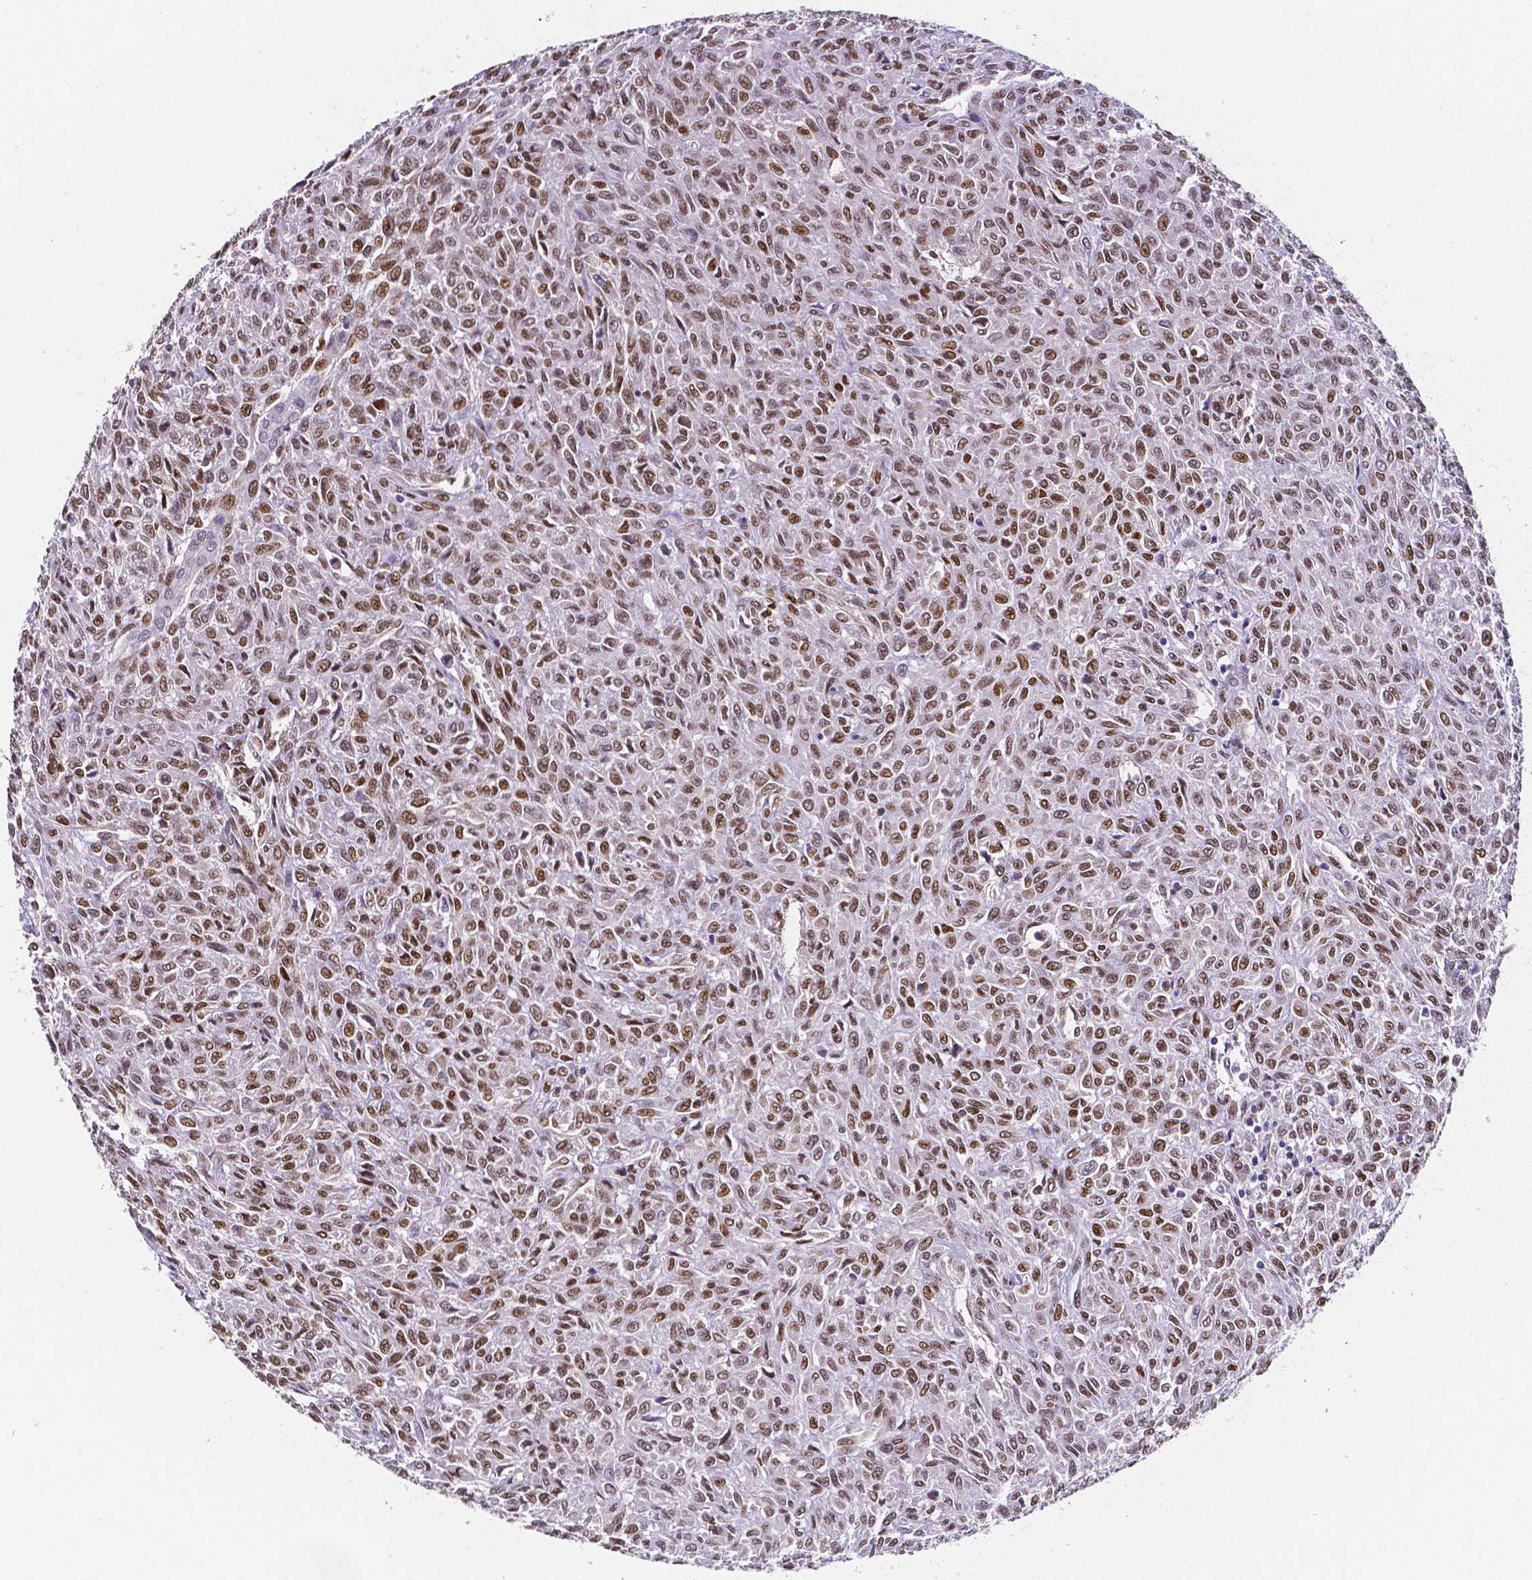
{"staining": {"intensity": "moderate", "quantity": ">75%", "location": "nuclear"}, "tissue": "renal cancer", "cell_type": "Tumor cells", "image_type": "cancer", "snomed": [{"axis": "morphology", "description": "Adenocarcinoma, NOS"}, {"axis": "topography", "description": "Kidney"}], "caption": "Immunohistochemical staining of human renal cancer (adenocarcinoma) displays moderate nuclear protein staining in approximately >75% of tumor cells.", "gene": "MEF2C", "patient": {"sex": "male", "age": 58}}